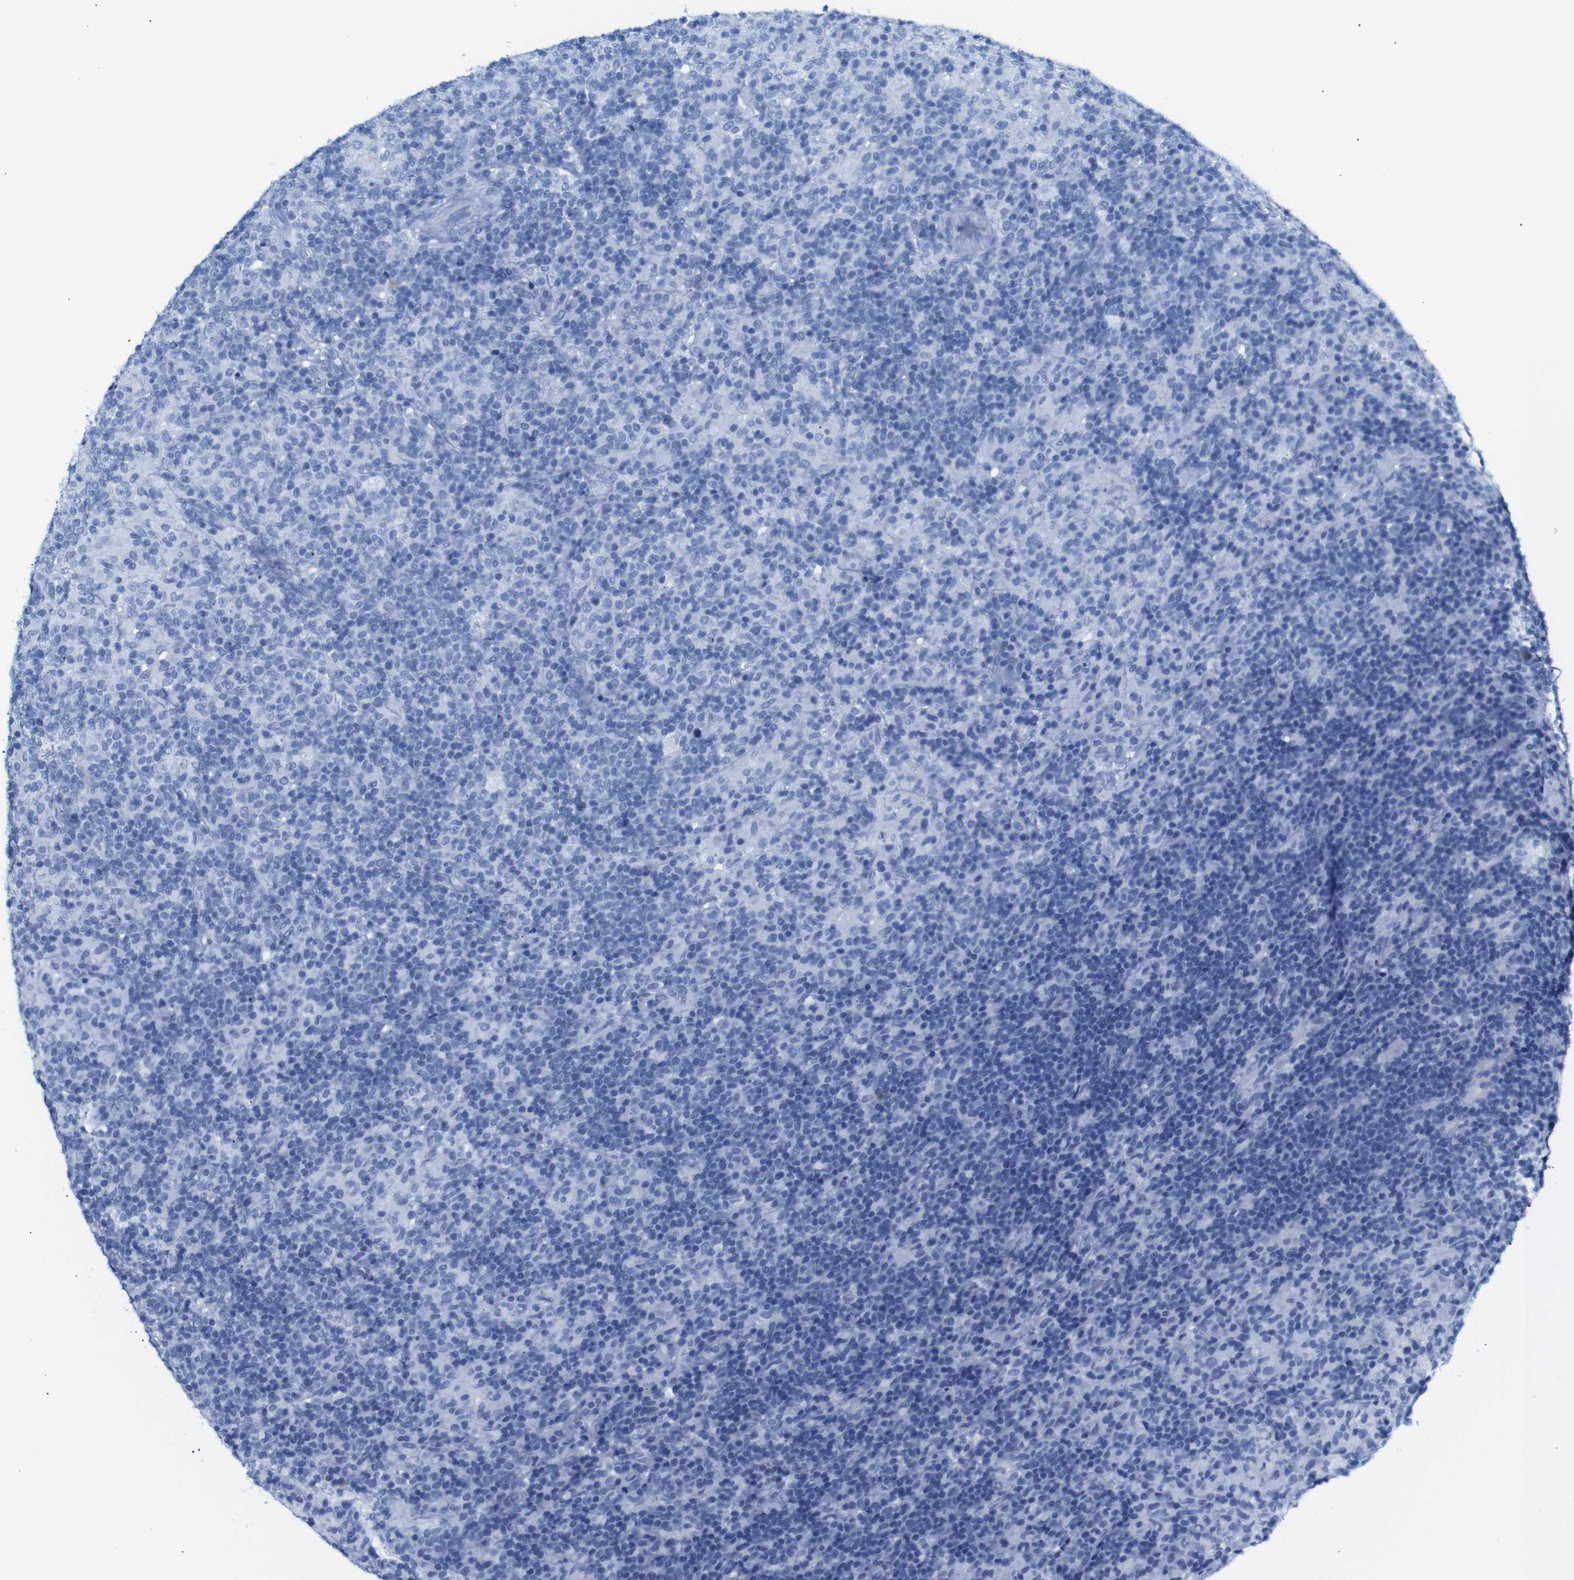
{"staining": {"intensity": "negative", "quantity": "none", "location": "none"}, "tissue": "lymphoma", "cell_type": "Tumor cells", "image_type": "cancer", "snomed": [{"axis": "morphology", "description": "Hodgkin's disease, NOS"}, {"axis": "topography", "description": "Lymph node"}], "caption": "IHC of Hodgkin's disease demonstrates no positivity in tumor cells.", "gene": "ERVMER34-1", "patient": {"sex": "male", "age": 70}}